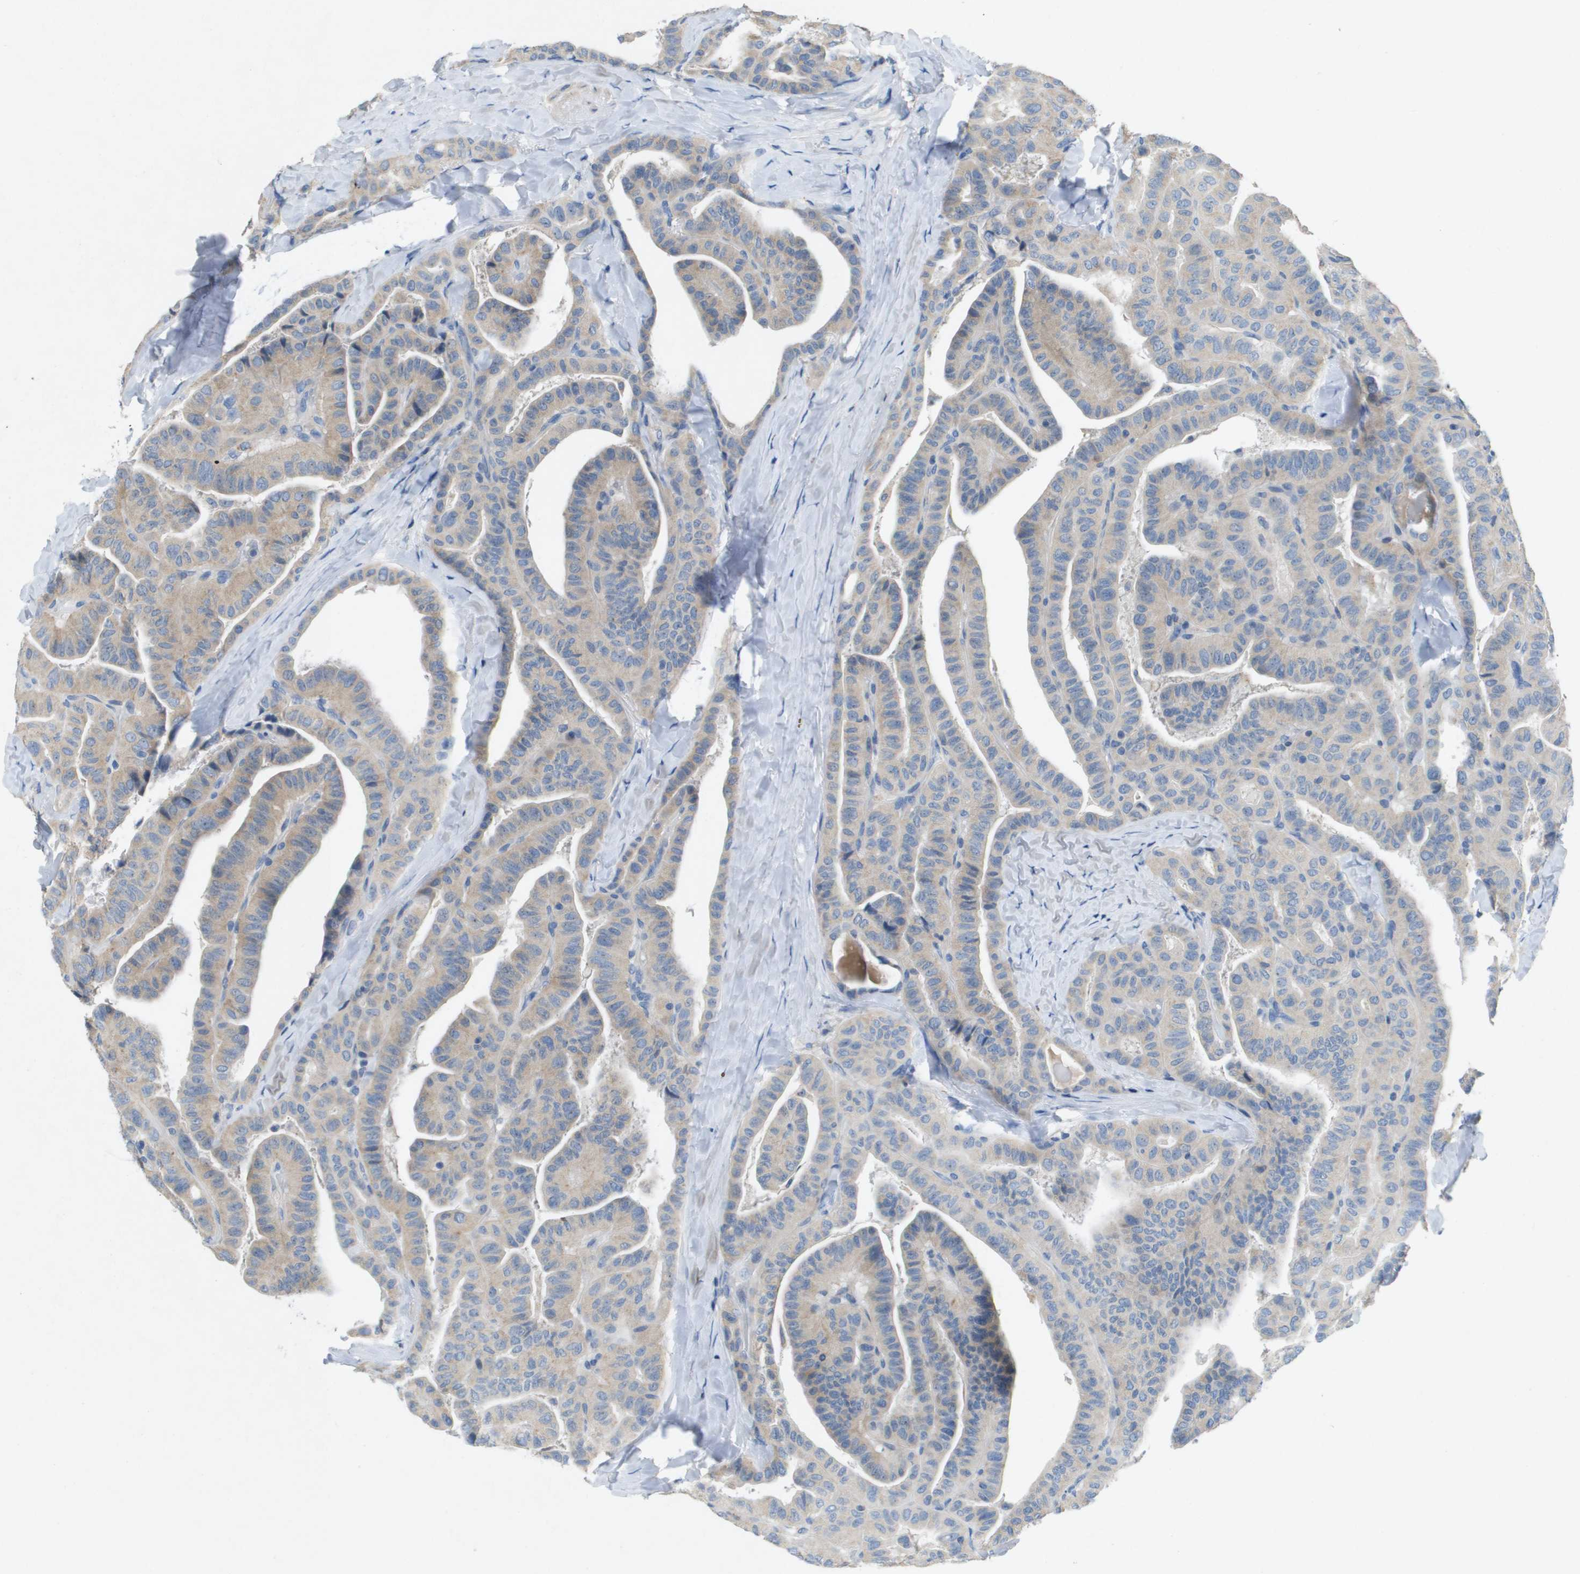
{"staining": {"intensity": "weak", "quantity": ">75%", "location": "cytoplasmic/membranous"}, "tissue": "thyroid cancer", "cell_type": "Tumor cells", "image_type": "cancer", "snomed": [{"axis": "morphology", "description": "Papillary adenocarcinoma, NOS"}, {"axis": "topography", "description": "Thyroid gland"}], "caption": "Human thyroid papillary adenocarcinoma stained for a protein (brown) demonstrates weak cytoplasmic/membranous positive staining in approximately >75% of tumor cells.", "gene": "B3GNT5", "patient": {"sex": "male", "age": 77}}